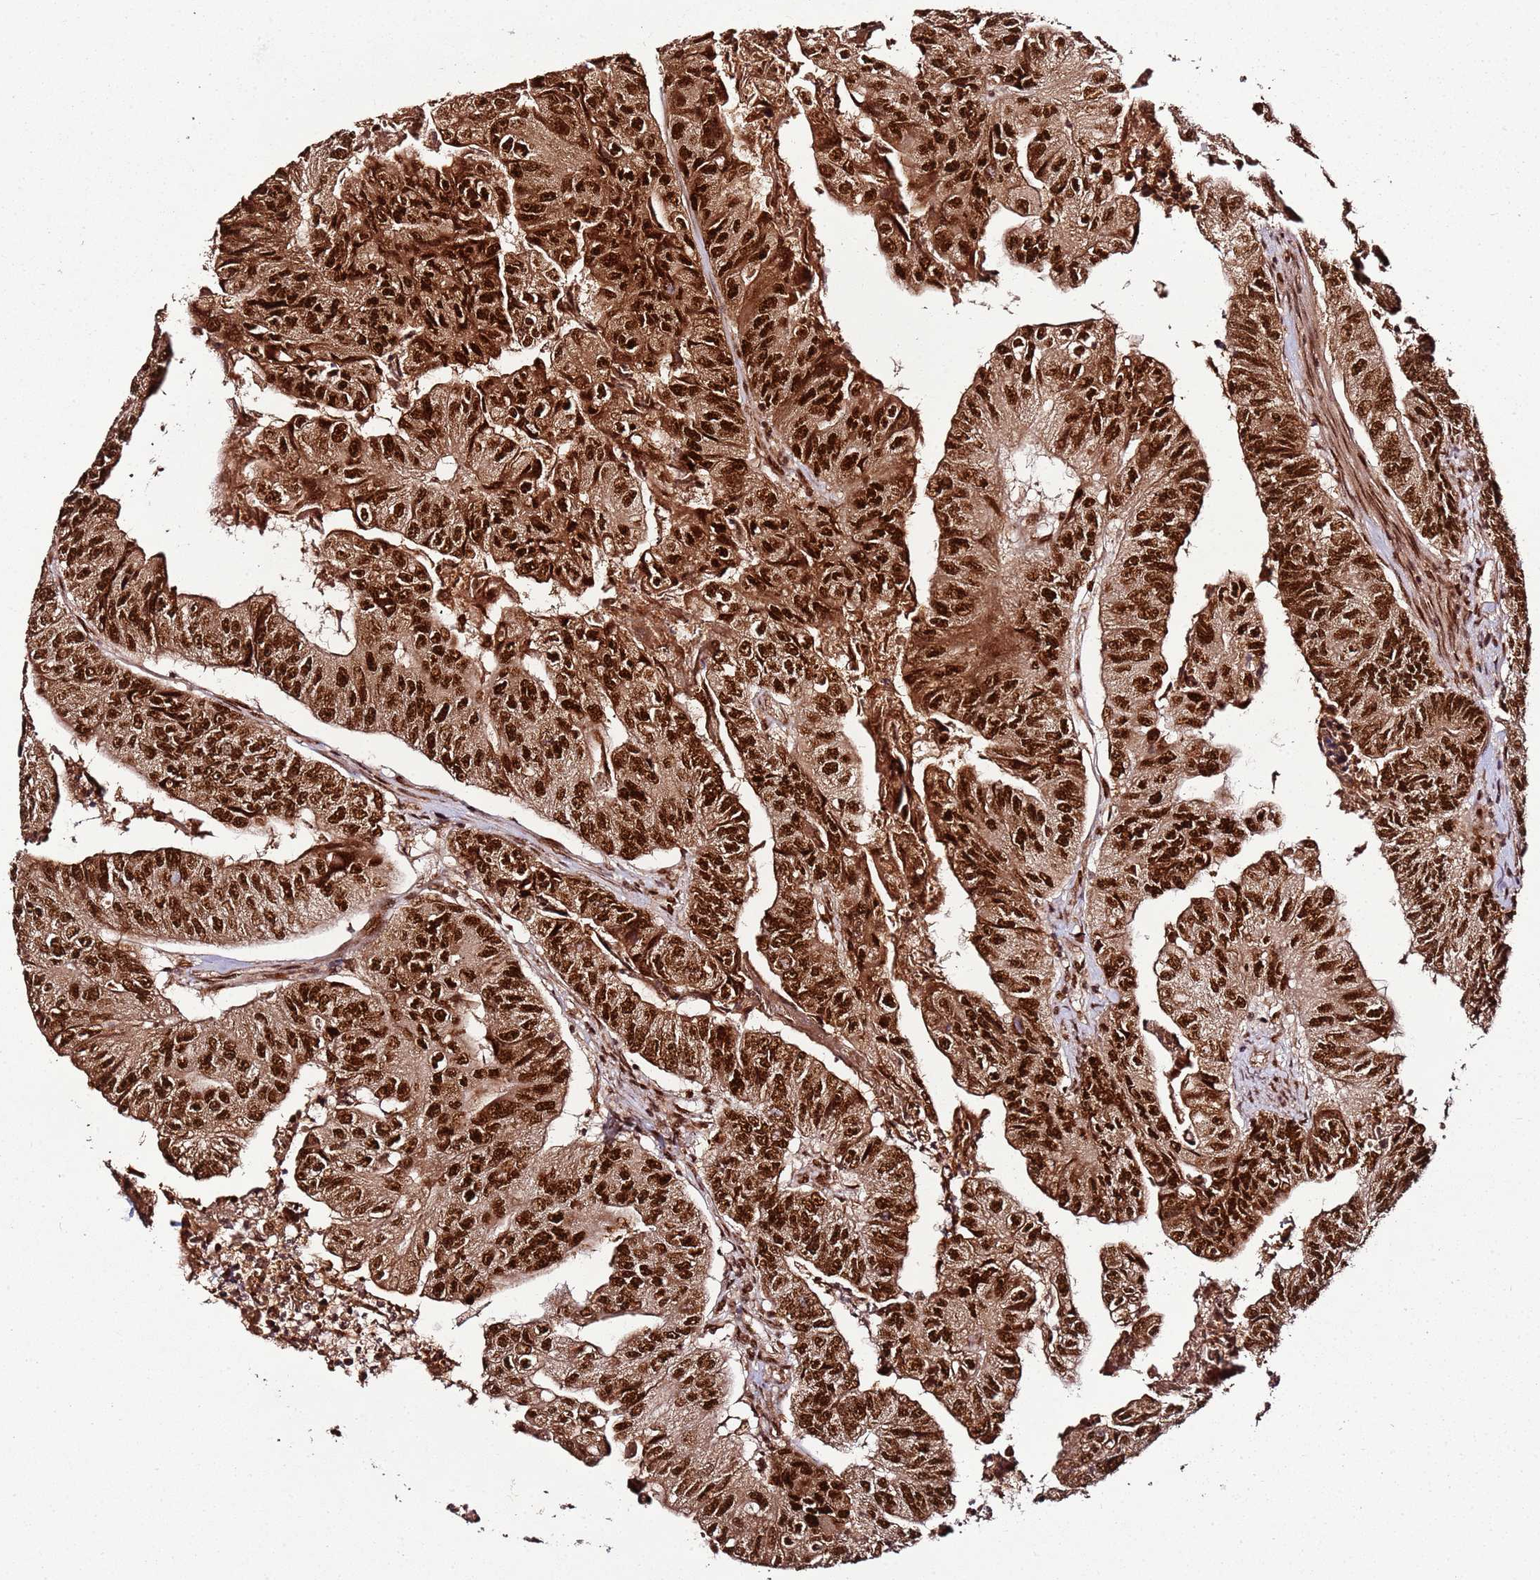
{"staining": {"intensity": "strong", "quantity": ">75%", "location": "nuclear"}, "tissue": "colorectal cancer", "cell_type": "Tumor cells", "image_type": "cancer", "snomed": [{"axis": "morphology", "description": "Adenocarcinoma, NOS"}, {"axis": "topography", "description": "Colon"}], "caption": "Tumor cells display high levels of strong nuclear staining in approximately >75% of cells in human colorectal adenocarcinoma.", "gene": "XRN2", "patient": {"sex": "female", "age": 67}}